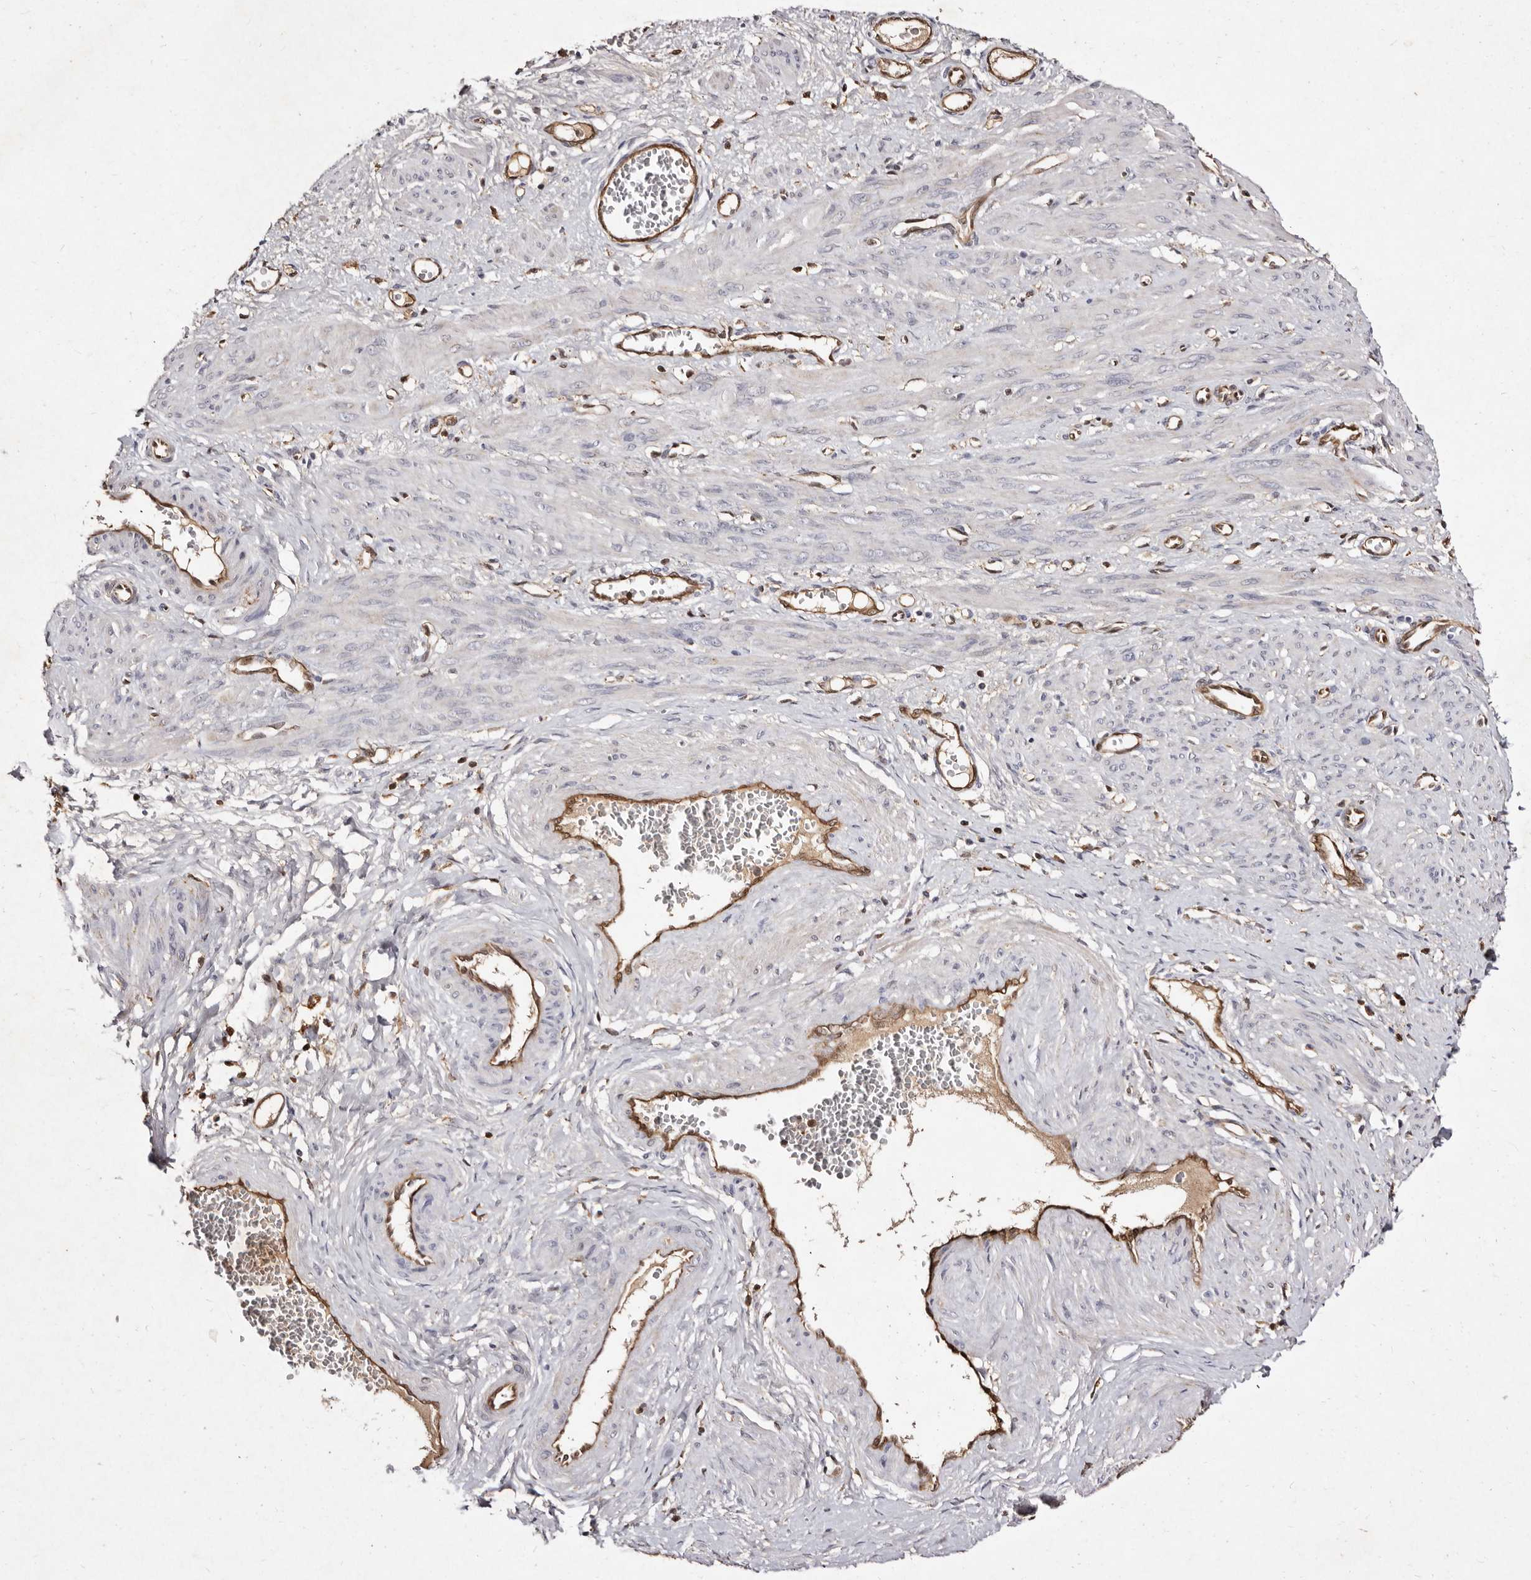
{"staining": {"intensity": "negative", "quantity": "none", "location": "none"}, "tissue": "smooth muscle", "cell_type": "Smooth muscle cells", "image_type": "normal", "snomed": [{"axis": "morphology", "description": "Normal tissue, NOS"}, {"axis": "topography", "description": "Endometrium"}], "caption": "Image shows no protein staining in smooth muscle cells of unremarkable smooth muscle. The staining is performed using DAB brown chromogen with nuclei counter-stained in using hematoxylin.", "gene": "GIMAP4", "patient": {"sex": "female", "age": 33}}